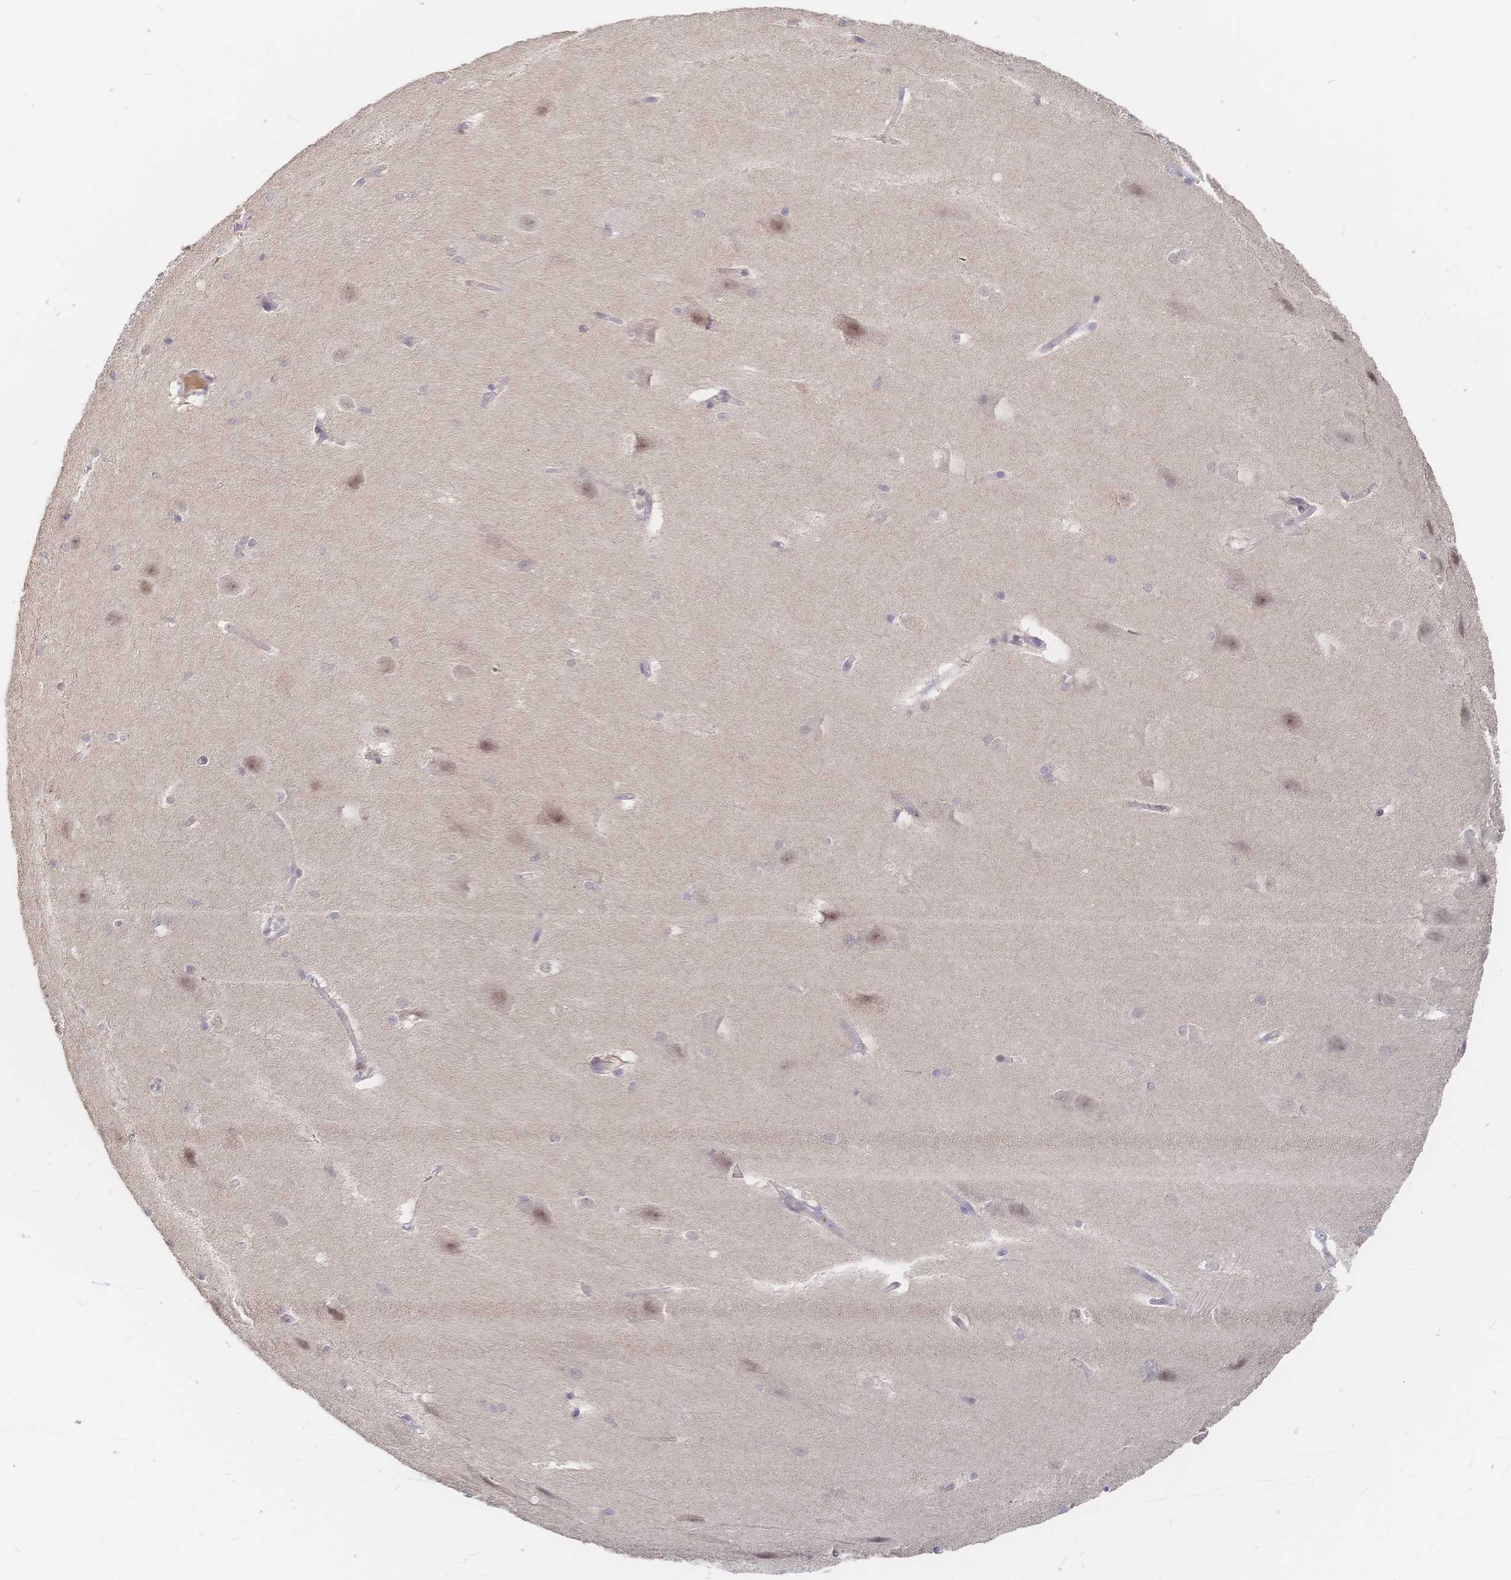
{"staining": {"intensity": "negative", "quantity": "none", "location": "none"}, "tissue": "hippocampus", "cell_type": "Glial cells", "image_type": "normal", "snomed": [{"axis": "morphology", "description": "Normal tissue, NOS"}, {"axis": "topography", "description": "Cerebral cortex"}, {"axis": "topography", "description": "Hippocampus"}], "caption": "This histopathology image is of normal hippocampus stained with immunohistochemistry (IHC) to label a protein in brown with the nuclei are counter-stained blue. There is no expression in glial cells.", "gene": "LRP5", "patient": {"sex": "female", "age": 19}}